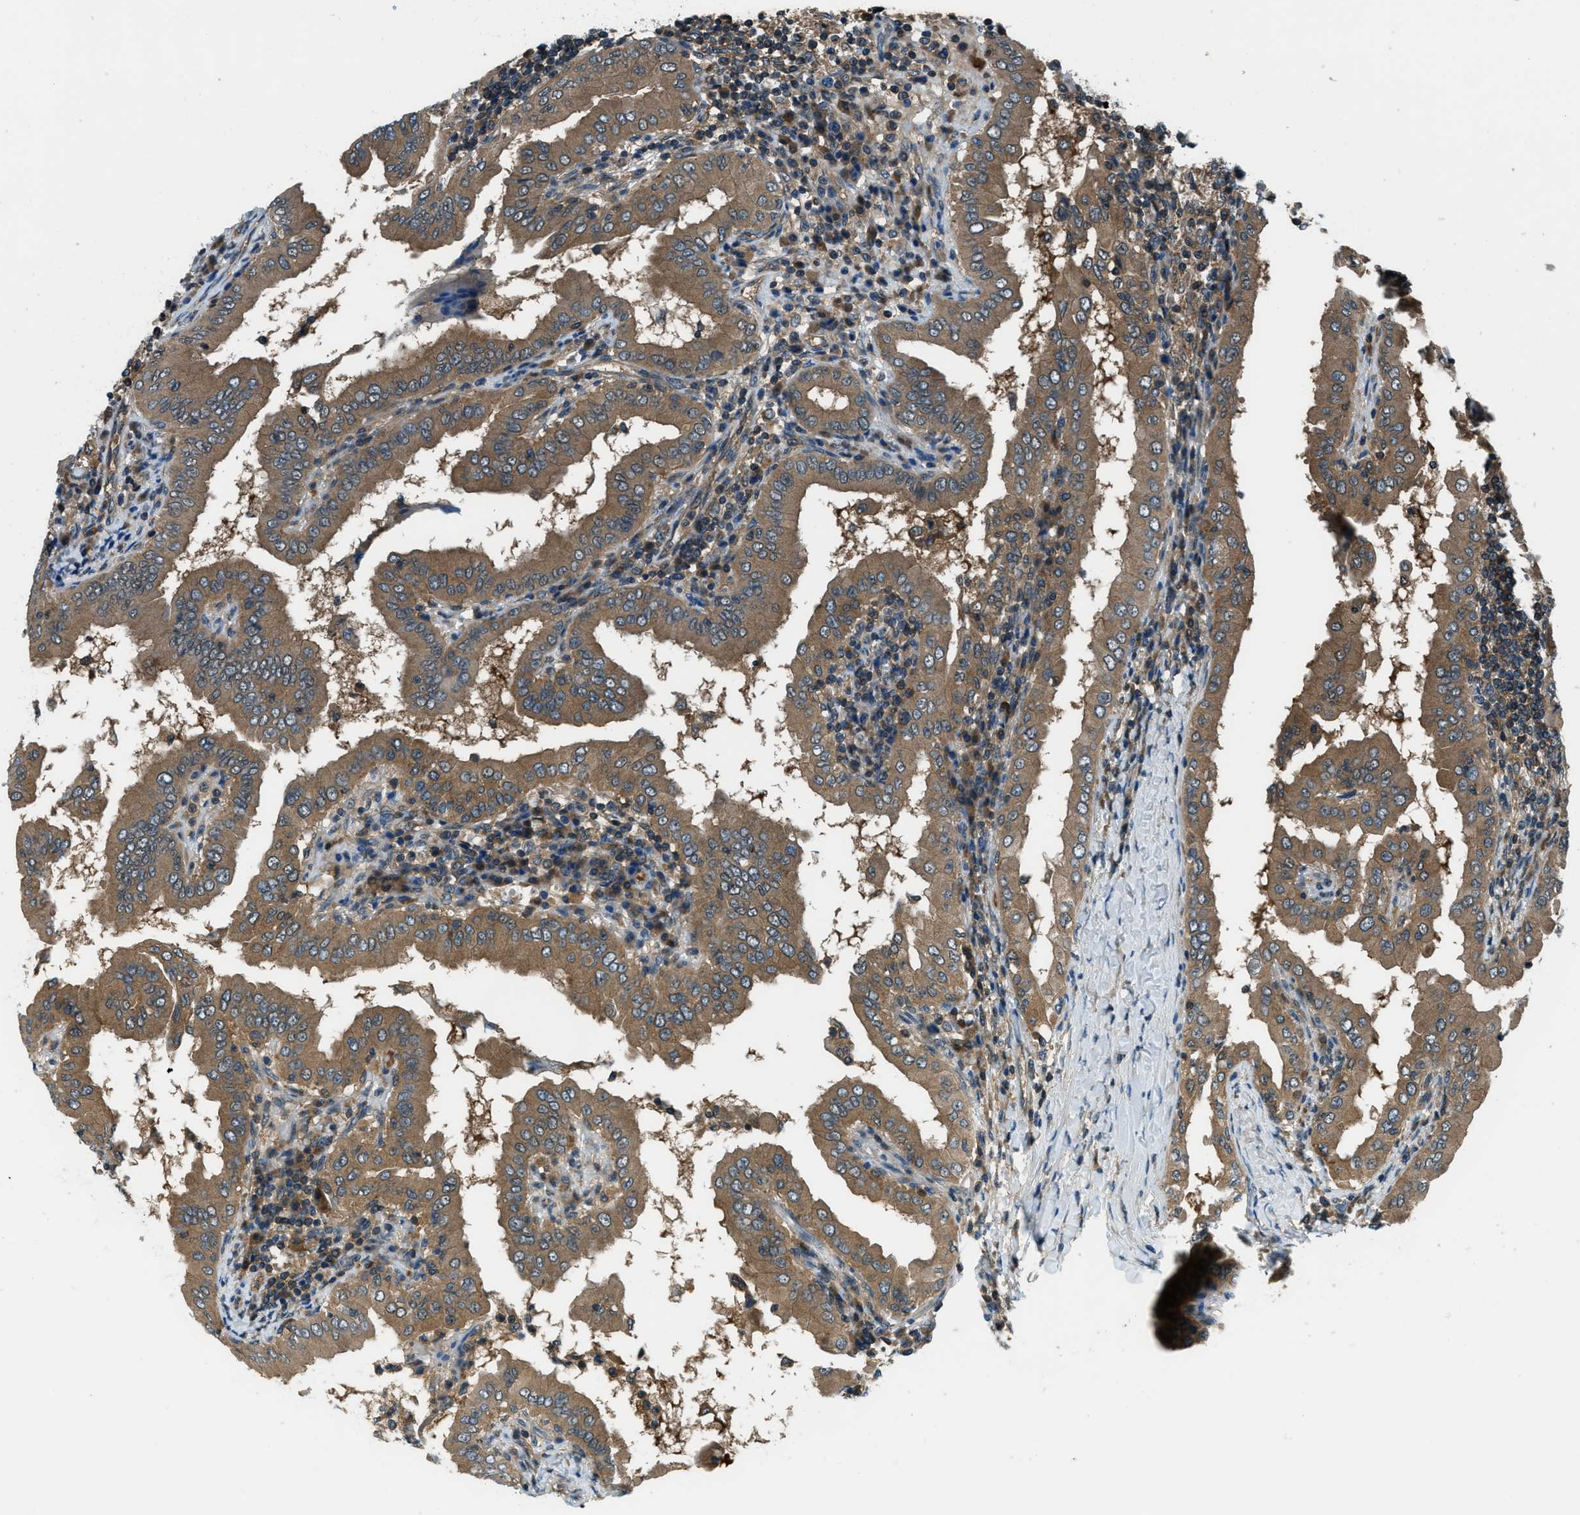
{"staining": {"intensity": "moderate", "quantity": ">75%", "location": "cytoplasmic/membranous"}, "tissue": "thyroid cancer", "cell_type": "Tumor cells", "image_type": "cancer", "snomed": [{"axis": "morphology", "description": "Papillary adenocarcinoma, NOS"}, {"axis": "topography", "description": "Thyroid gland"}], "caption": "Immunohistochemical staining of thyroid papillary adenocarcinoma reveals medium levels of moderate cytoplasmic/membranous expression in approximately >75% of tumor cells.", "gene": "HEBP2", "patient": {"sex": "male", "age": 33}}